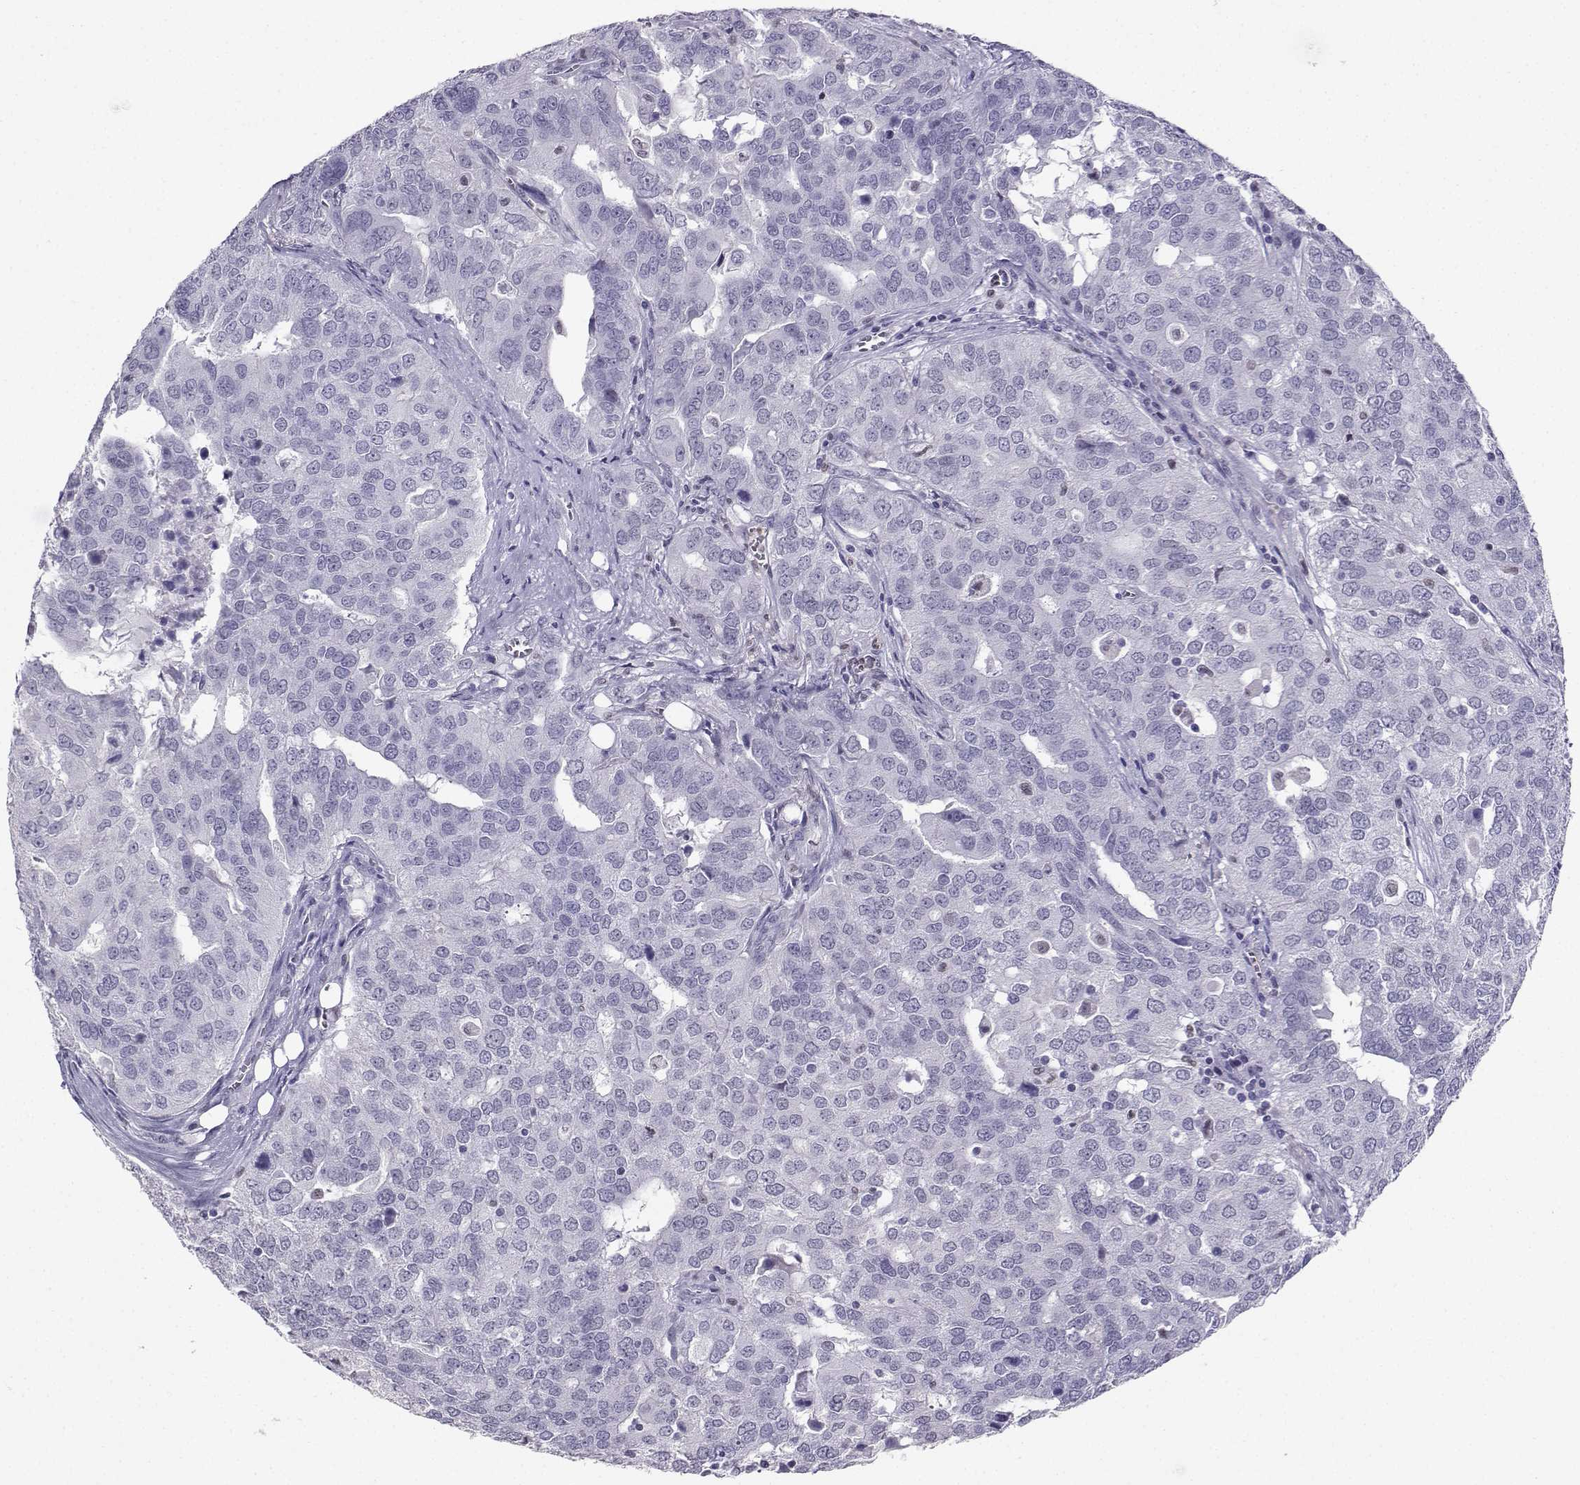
{"staining": {"intensity": "negative", "quantity": "none", "location": "none"}, "tissue": "ovarian cancer", "cell_type": "Tumor cells", "image_type": "cancer", "snomed": [{"axis": "morphology", "description": "Carcinoma, endometroid"}, {"axis": "topography", "description": "Soft tissue"}, {"axis": "topography", "description": "Ovary"}], "caption": "Immunohistochemistry (IHC) of human ovarian cancer (endometroid carcinoma) displays no positivity in tumor cells. (DAB immunohistochemistry with hematoxylin counter stain).", "gene": "TEDC2", "patient": {"sex": "female", "age": 52}}